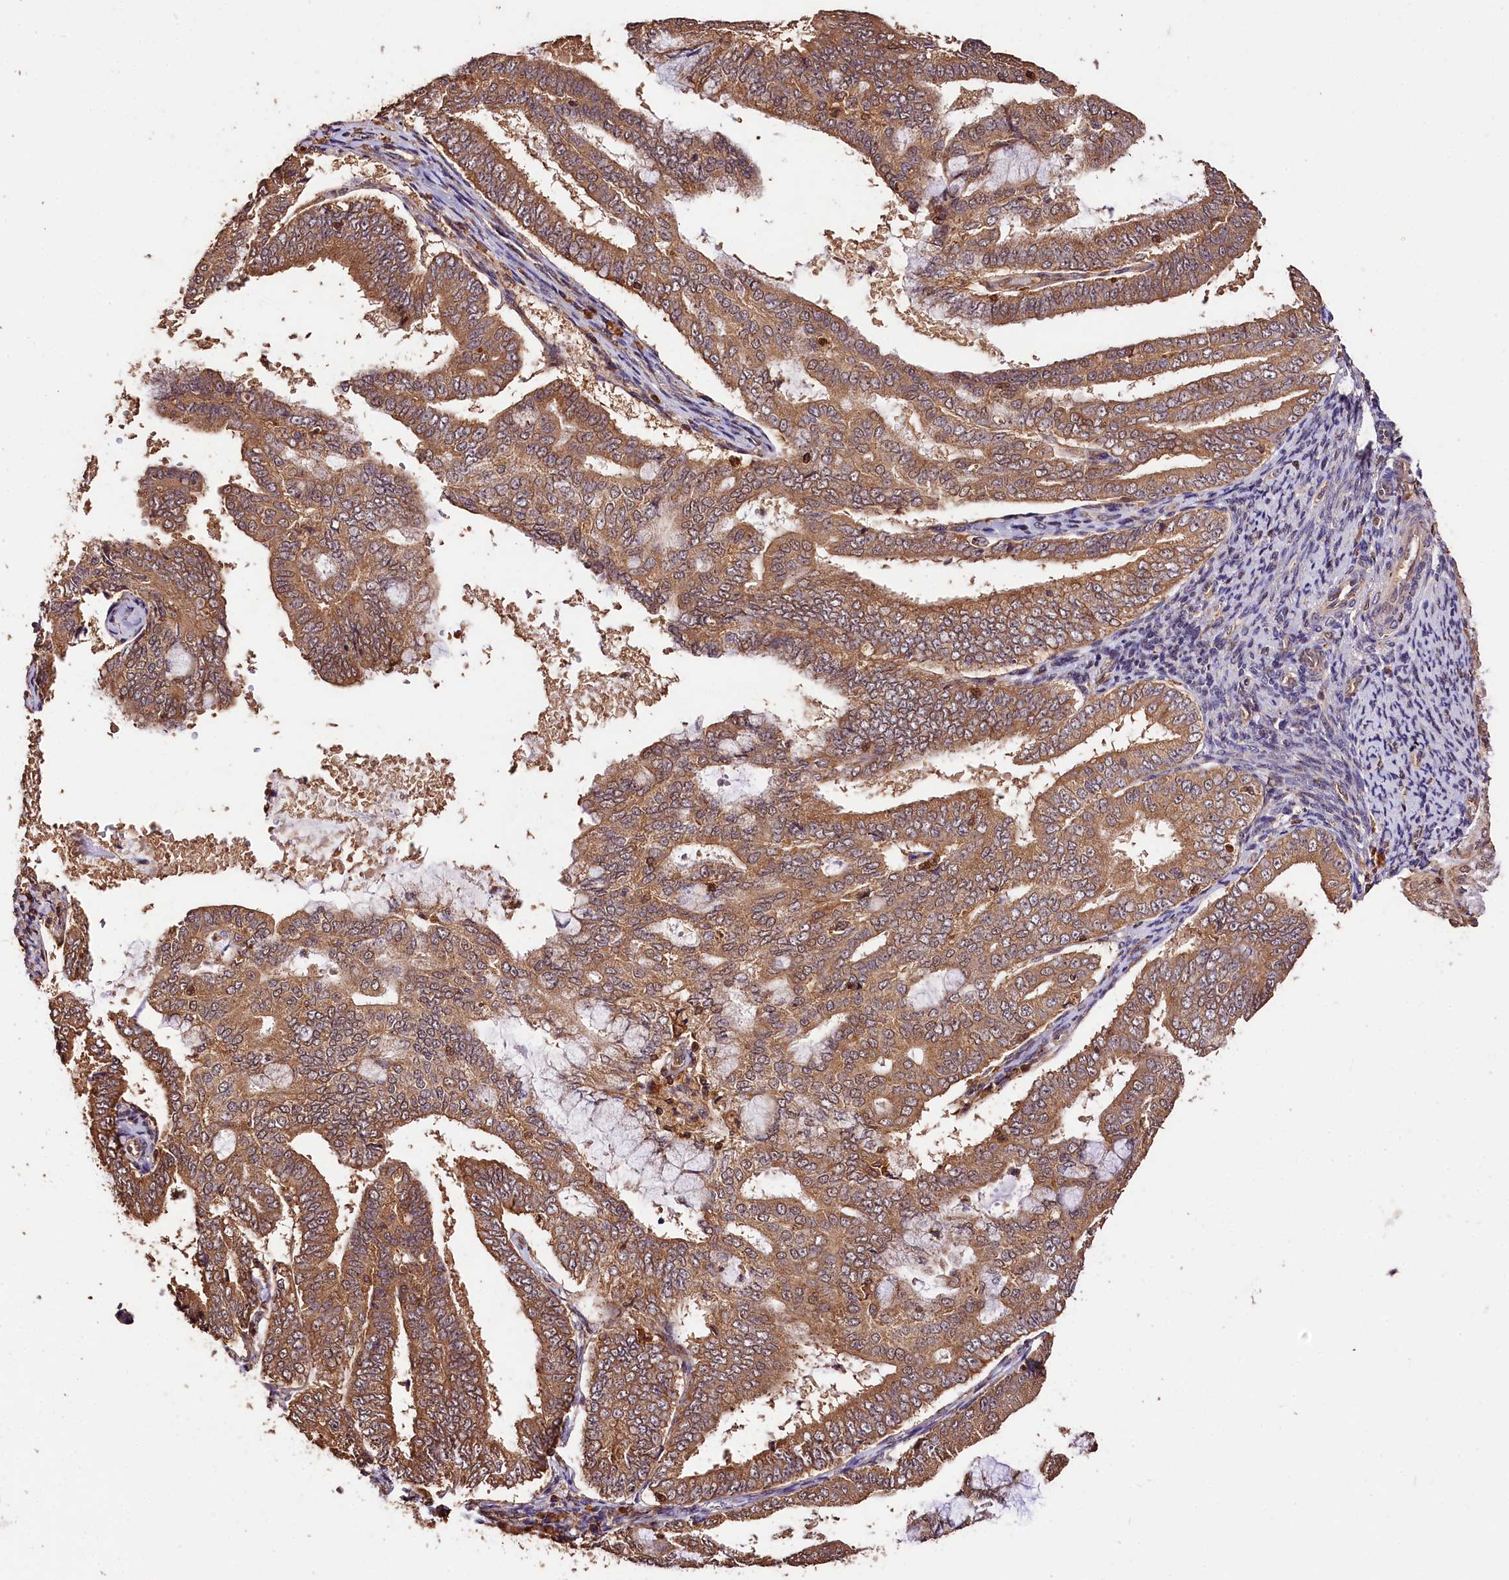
{"staining": {"intensity": "moderate", "quantity": ">75%", "location": "cytoplasmic/membranous"}, "tissue": "endometrial cancer", "cell_type": "Tumor cells", "image_type": "cancer", "snomed": [{"axis": "morphology", "description": "Adenocarcinoma, NOS"}, {"axis": "topography", "description": "Endometrium"}], "caption": "Moderate cytoplasmic/membranous protein expression is seen in approximately >75% of tumor cells in endometrial adenocarcinoma.", "gene": "KPTN", "patient": {"sex": "female", "age": 63}}